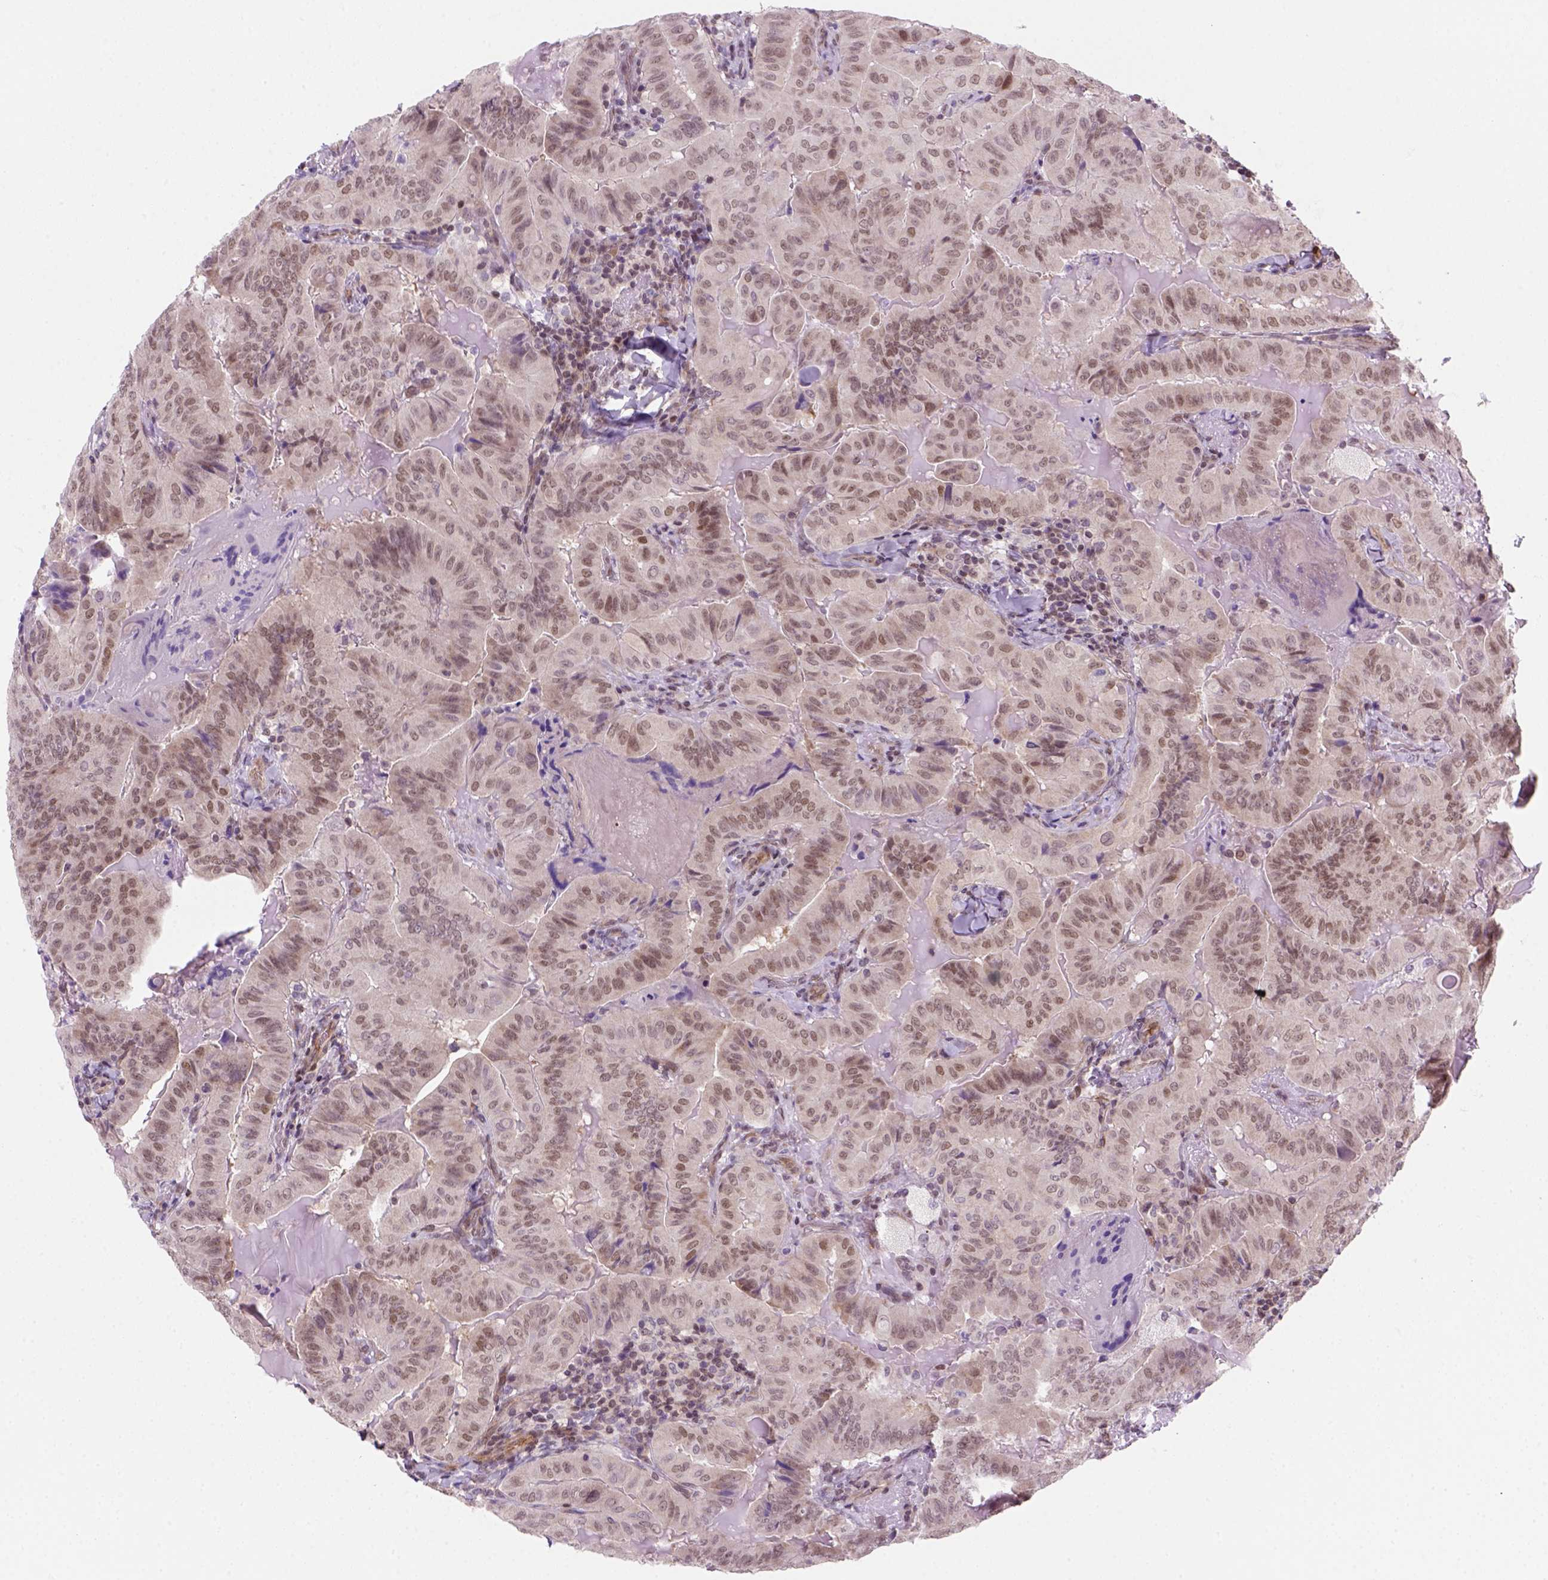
{"staining": {"intensity": "weak", "quantity": "25%-75%", "location": "nuclear"}, "tissue": "thyroid cancer", "cell_type": "Tumor cells", "image_type": "cancer", "snomed": [{"axis": "morphology", "description": "Papillary adenocarcinoma, NOS"}, {"axis": "topography", "description": "Thyroid gland"}], "caption": "Human thyroid cancer (papillary adenocarcinoma) stained with a brown dye reveals weak nuclear positive positivity in about 25%-75% of tumor cells.", "gene": "MGMT", "patient": {"sex": "female", "age": 68}}